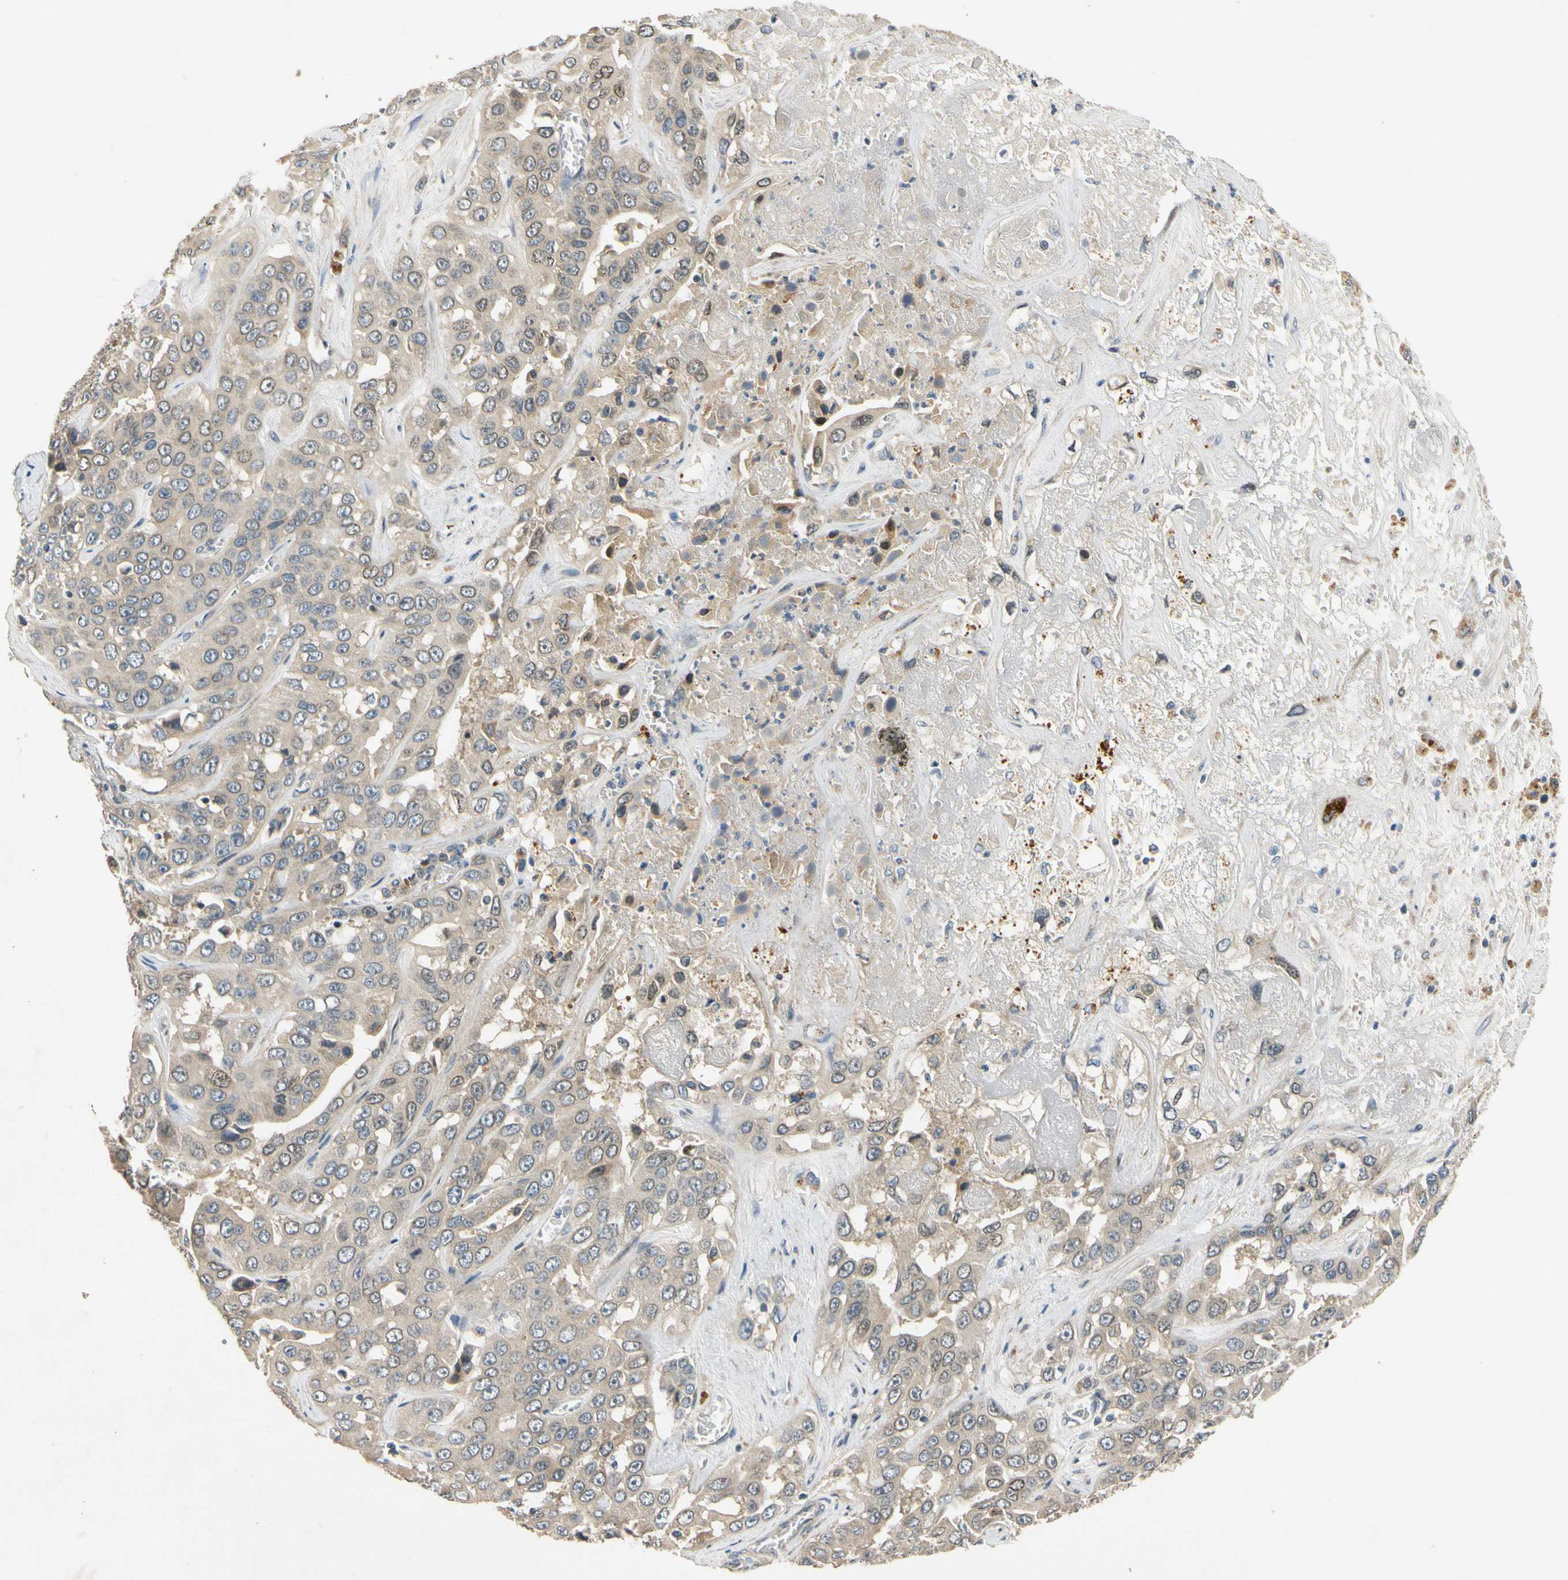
{"staining": {"intensity": "weak", "quantity": "<25%", "location": "cytoplasmic/membranous"}, "tissue": "liver cancer", "cell_type": "Tumor cells", "image_type": "cancer", "snomed": [{"axis": "morphology", "description": "Cholangiocarcinoma"}, {"axis": "topography", "description": "Liver"}], "caption": "A high-resolution photomicrograph shows immunohistochemistry (IHC) staining of liver cancer (cholangiocarcinoma), which exhibits no significant expression in tumor cells.", "gene": "ALKBH3", "patient": {"sex": "female", "age": 52}}